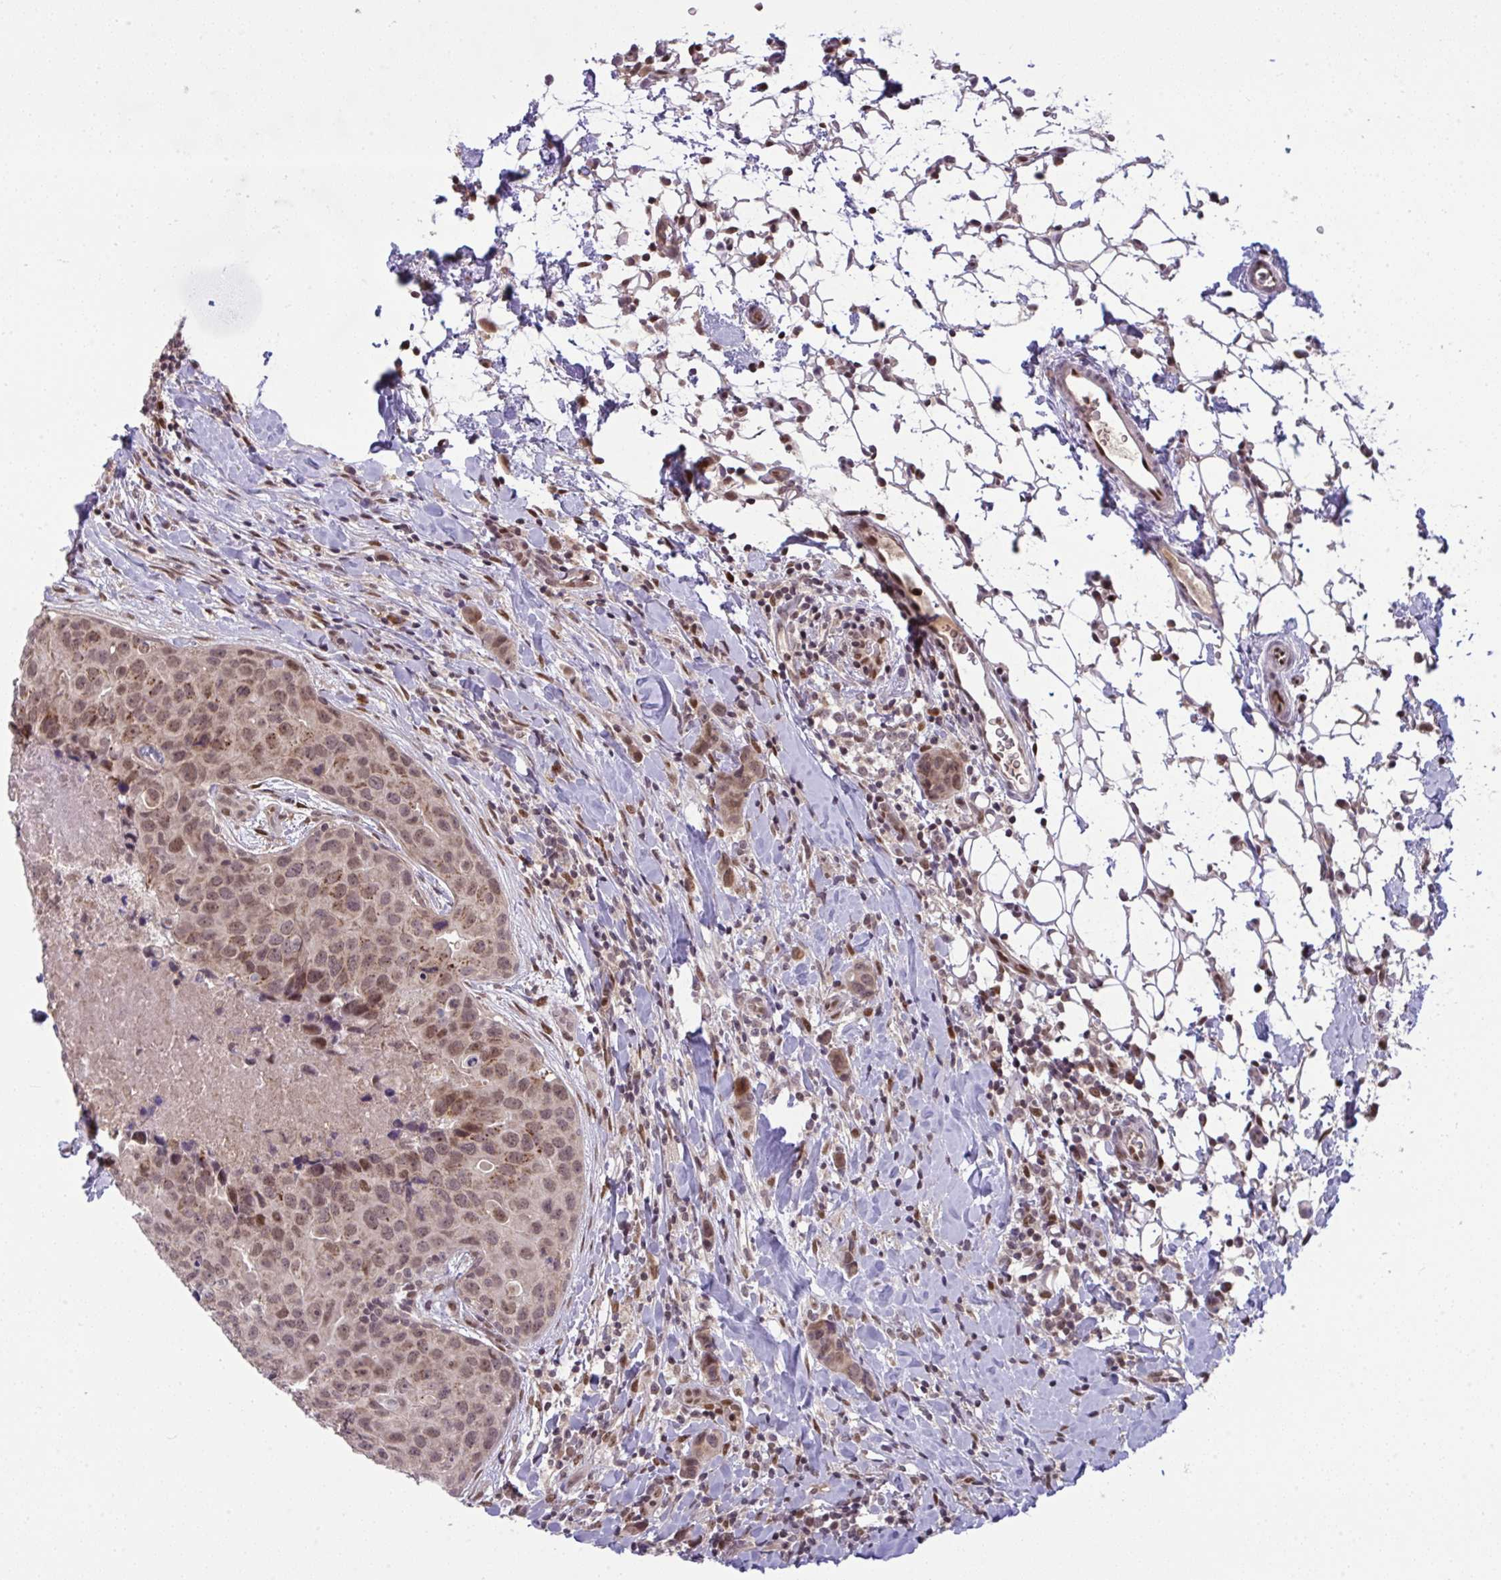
{"staining": {"intensity": "moderate", "quantity": ">75%", "location": "cytoplasmic/membranous,nuclear"}, "tissue": "breast cancer", "cell_type": "Tumor cells", "image_type": "cancer", "snomed": [{"axis": "morphology", "description": "Duct carcinoma"}, {"axis": "topography", "description": "Breast"}], "caption": "Protein positivity by IHC shows moderate cytoplasmic/membranous and nuclear staining in about >75% of tumor cells in breast cancer. (Brightfield microscopy of DAB IHC at high magnification).", "gene": "KLF2", "patient": {"sex": "female", "age": 24}}